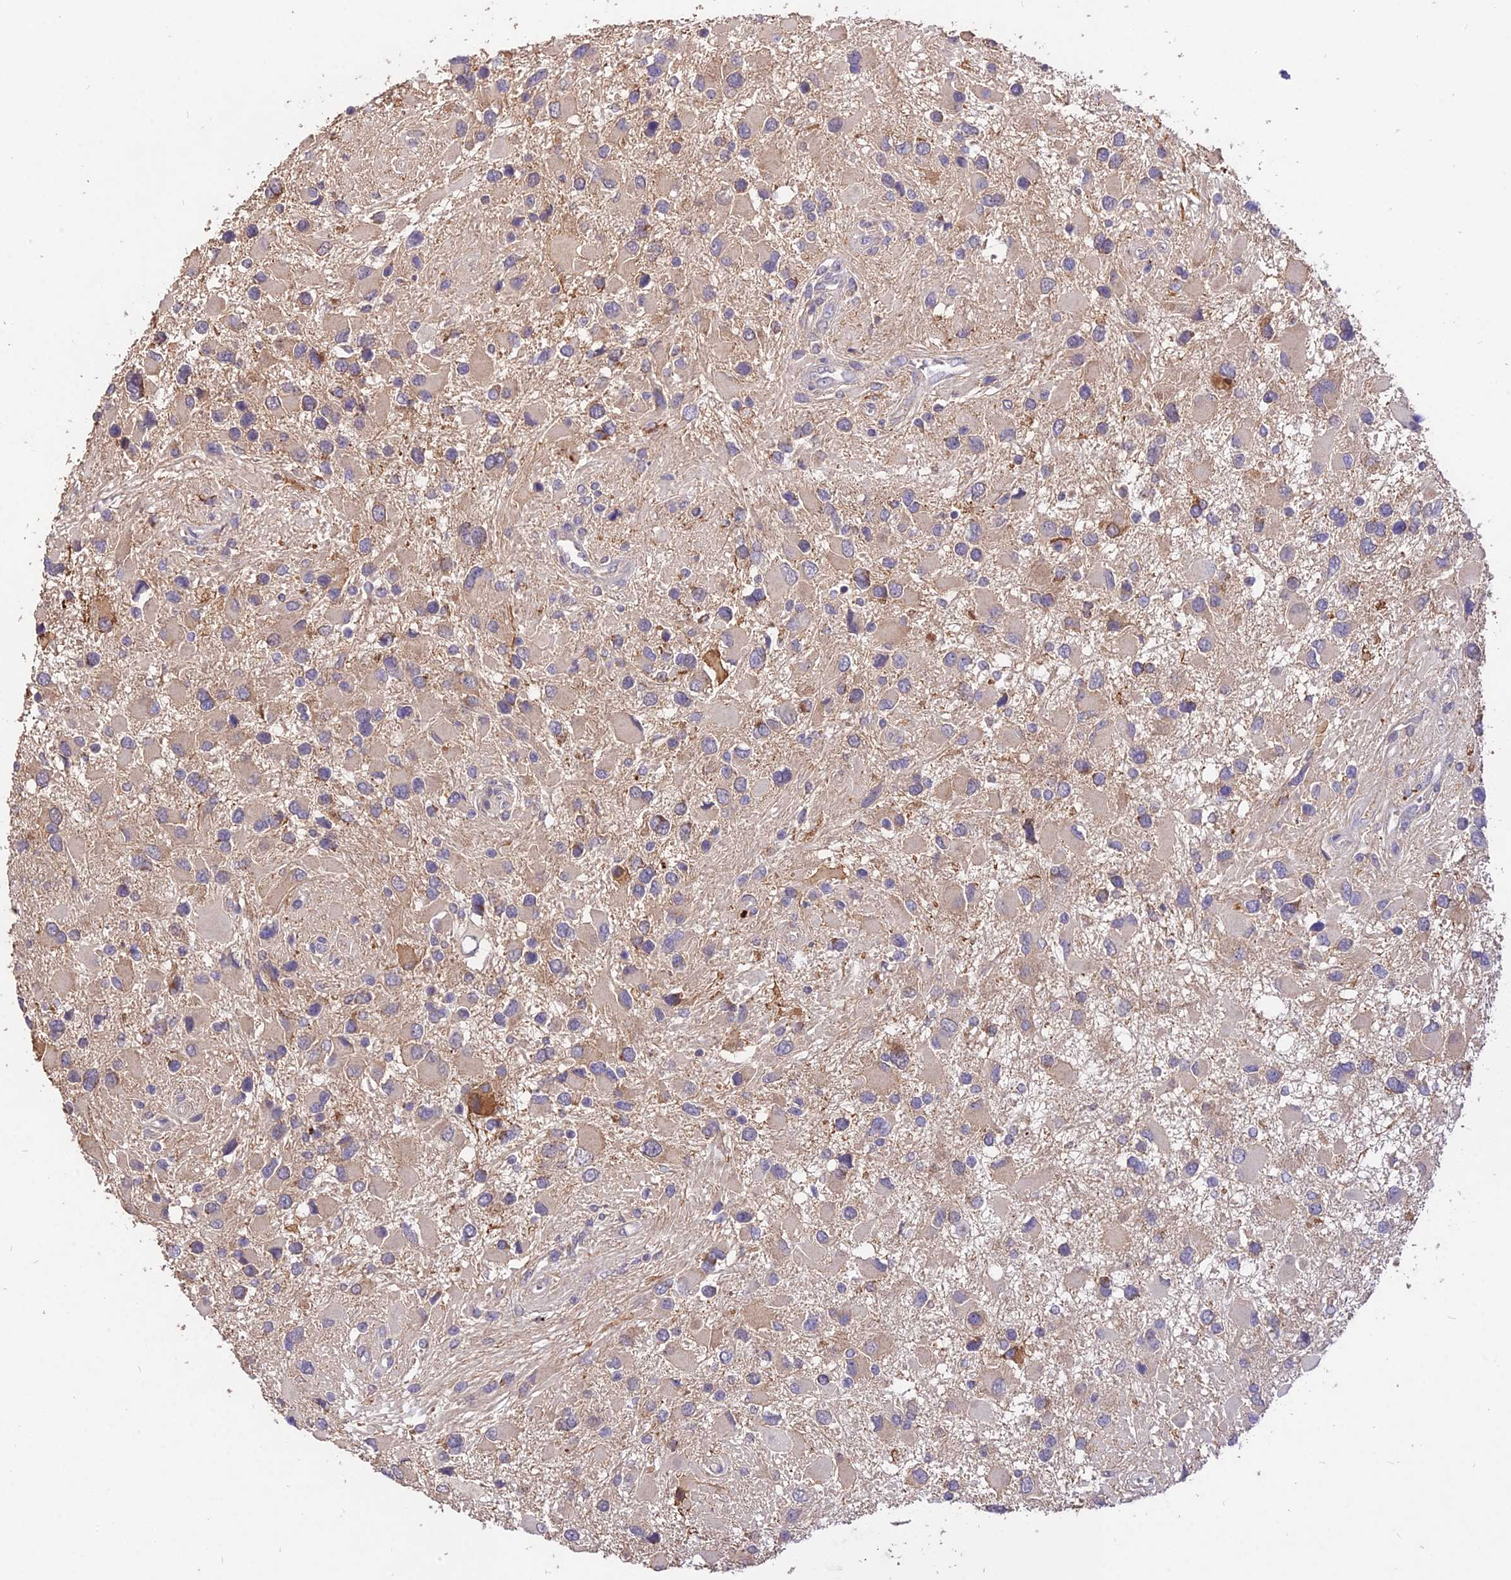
{"staining": {"intensity": "moderate", "quantity": "<25%", "location": "cytoplasmic/membranous"}, "tissue": "glioma", "cell_type": "Tumor cells", "image_type": "cancer", "snomed": [{"axis": "morphology", "description": "Glioma, malignant, High grade"}, {"axis": "topography", "description": "Brain"}], "caption": "DAB (3,3'-diaminobenzidine) immunohistochemical staining of human malignant high-grade glioma reveals moderate cytoplasmic/membranous protein expression in approximately <25% of tumor cells.", "gene": "SDHD", "patient": {"sex": "male", "age": 53}}